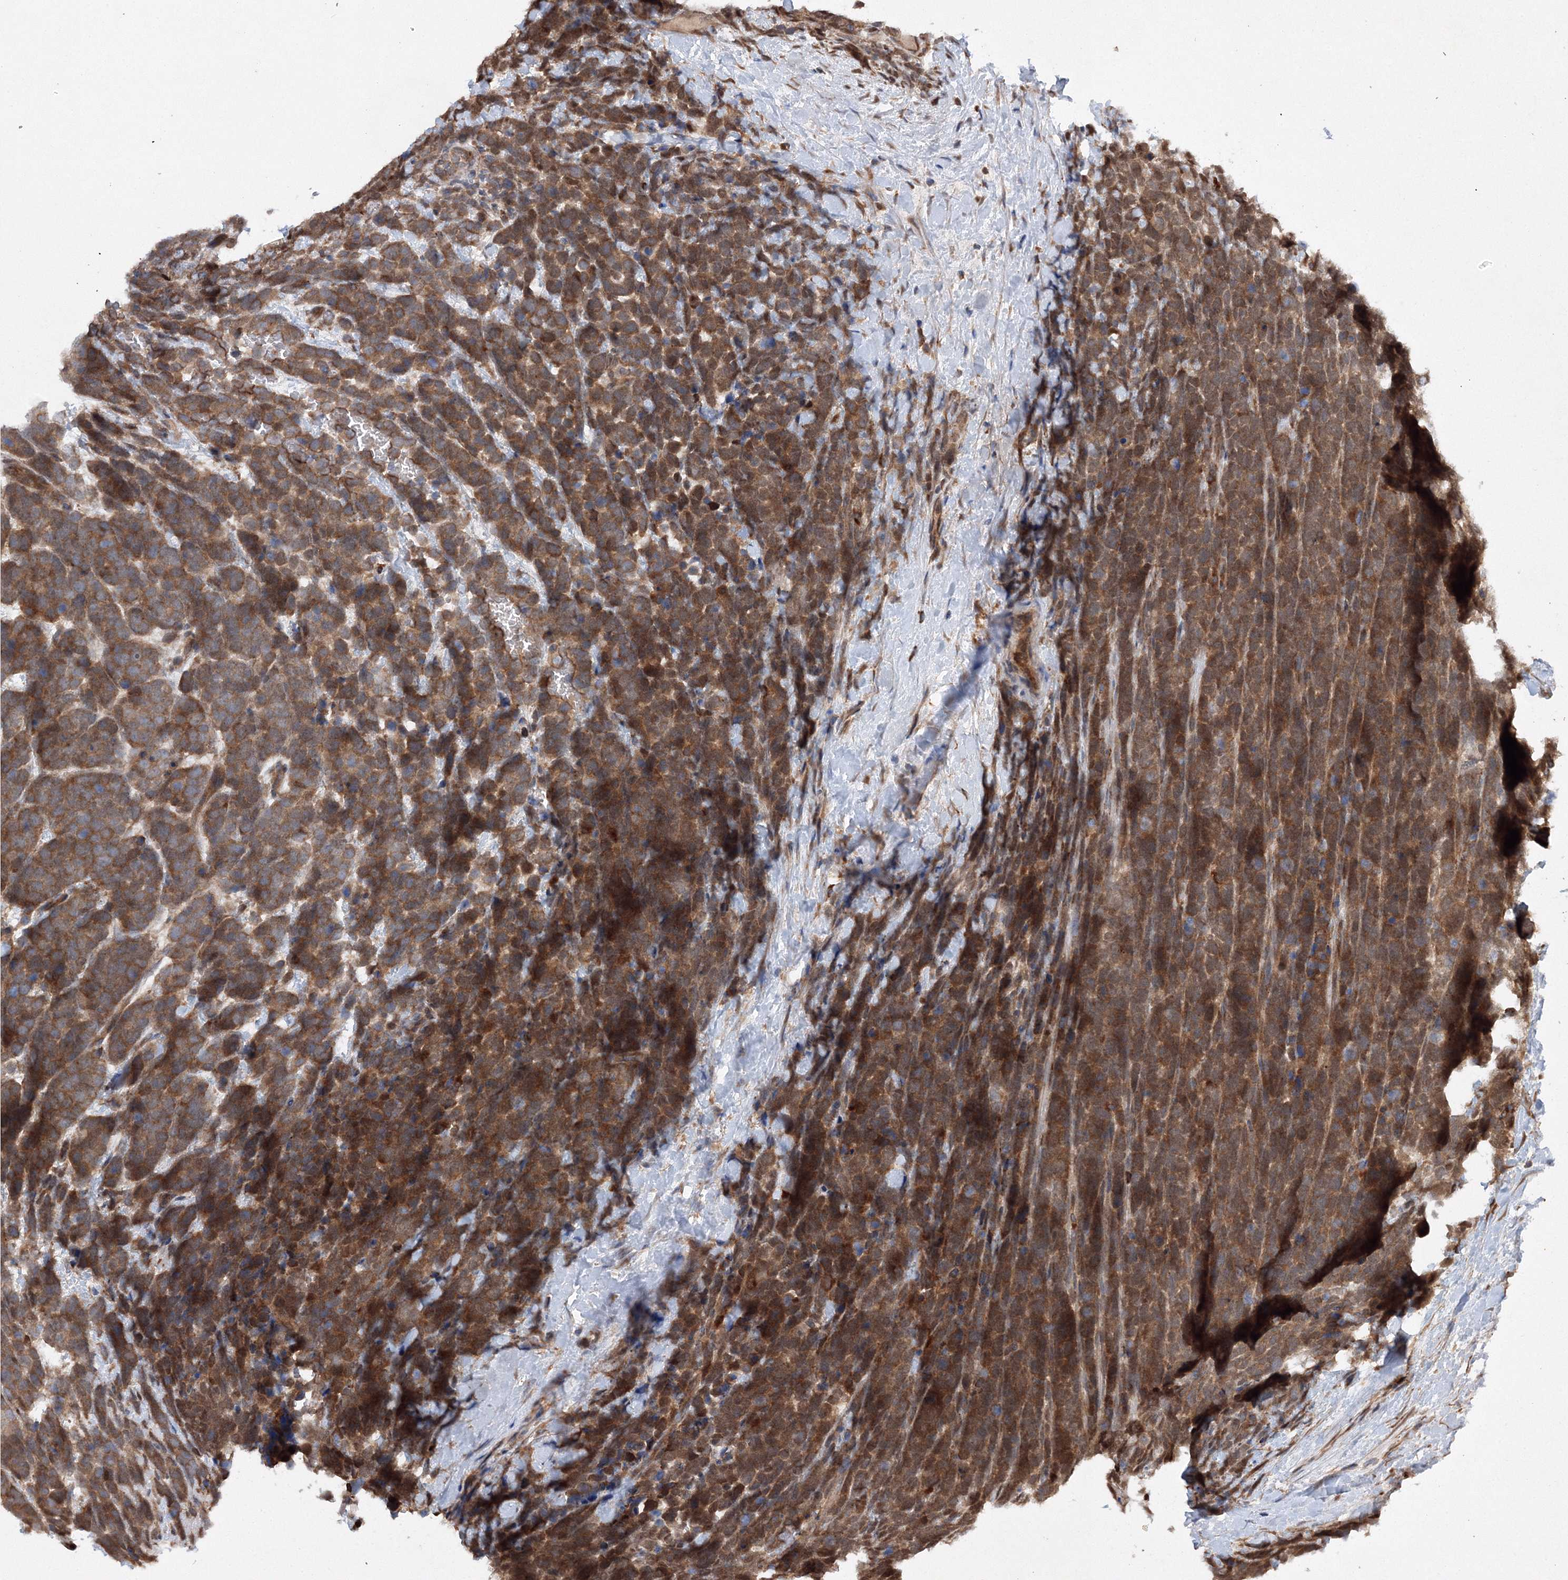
{"staining": {"intensity": "moderate", "quantity": ">75%", "location": "cytoplasmic/membranous"}, "tissue": "urothelial cancer", "cell_type": "Tumor cells", "image_type": "cancer", "snomed": [{"axis": "morphology", "description": "Urothelial carcinoma, High grade"}, {"axis": "topography", "description": "Urinary bladder"}], "caption": "Protein expression analysis of human urothelial carcinoma (high-grade) reveals moderate cytoplasmic/membranous expression in about >75% of tumor cells. (brown staining indicates protein expression, while blue staining denotes nuclei).", "gene": "SLC36A1", "patient": {"sex": "female", "age": 82}}